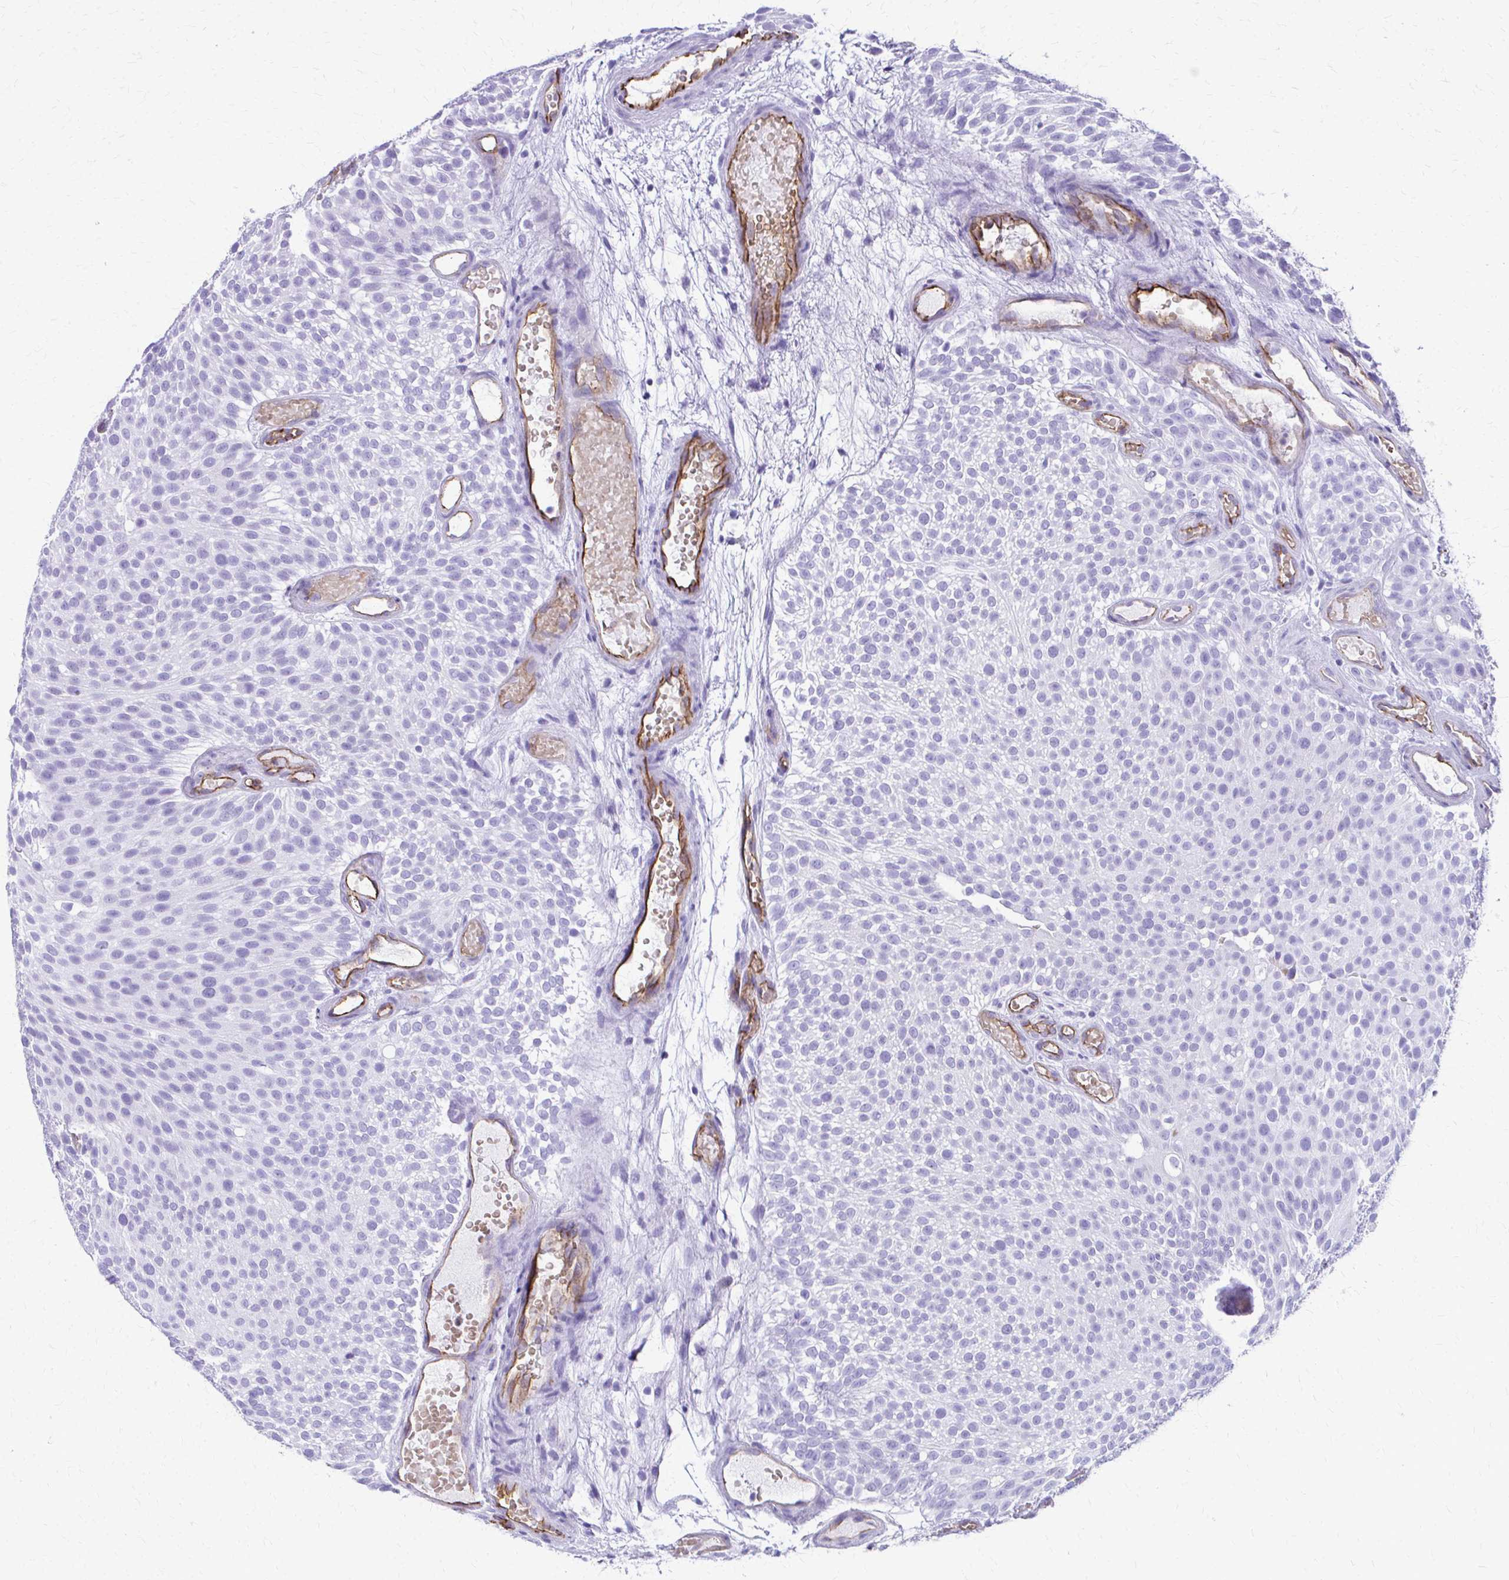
{"staining": {"intensity": "negative", "quantity": "none", "location": "none"}, "tissue": "urothelial cancer", "cell_type": "Tumor cells", "image_type": "cancer", "snomed": [{"axis": "morphology", "description": "Urothelial carcinoma, Low grade"}, {"axis": "topography", "description": "Urinary bladder"}], "caption": "Immunohistochemistry micrograph of low-grade urothelial carcinoma stained for a protein (brown), which reveals no staining in tumor cells.", "gene": "TPSG1", "patient": {"sex": "male", "age": 78}}